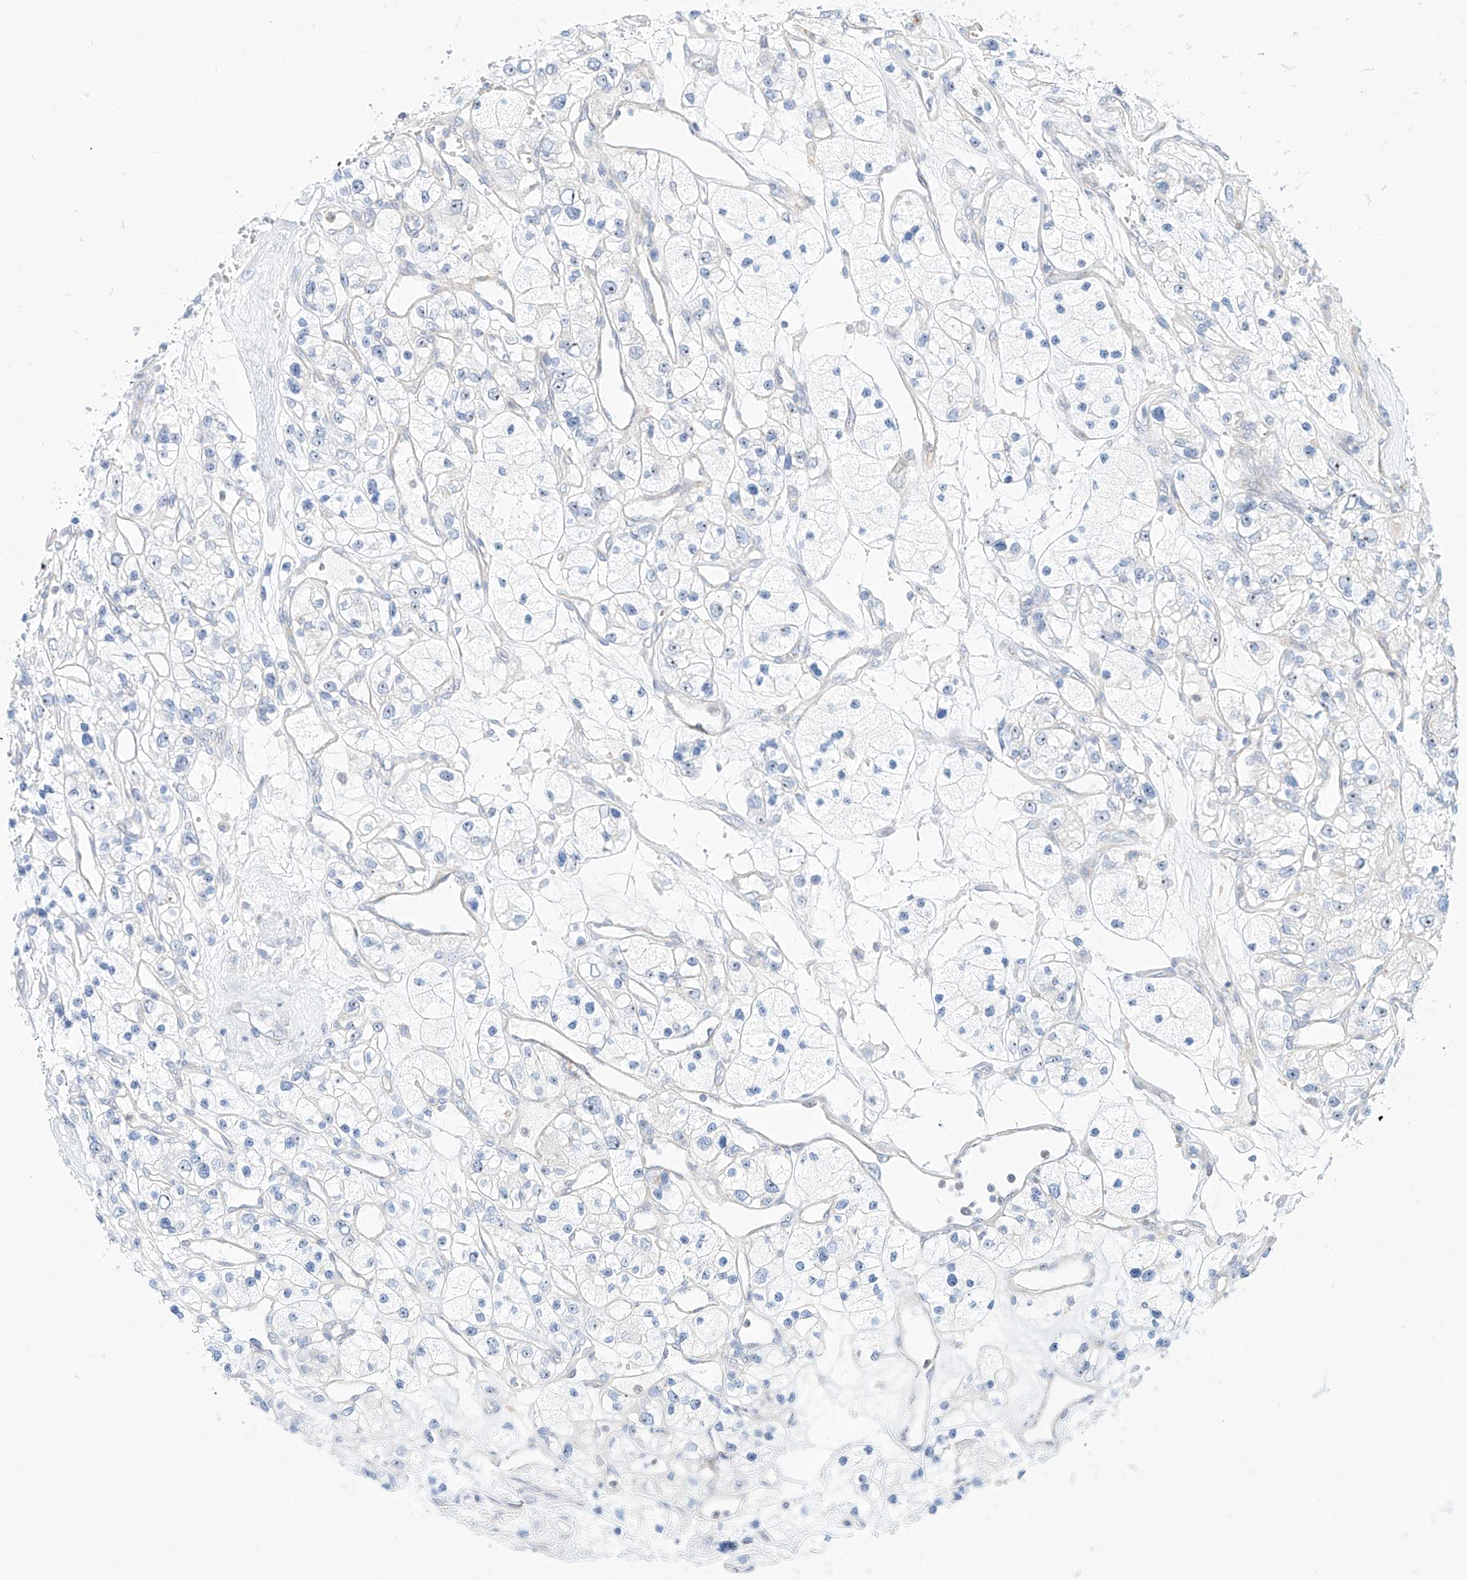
{"staining": {"intensity": "negative", "quantity": "none", "location": "none"}, "tissue": "renal cancer", "cell_type": "Tumor cells", "image_type": "cancer", "snomed": [{"axis": "morphology", "description": "Adenocarcinoma, NOS"}, {"axis": "topography", "description": "Kidney"}], "caption": "Tumor cells are negative for brown protein staining in renal cancer (adenocarcinoma).", "gene": "SNU13", "patient": {"sex": "female", "age": 57}}